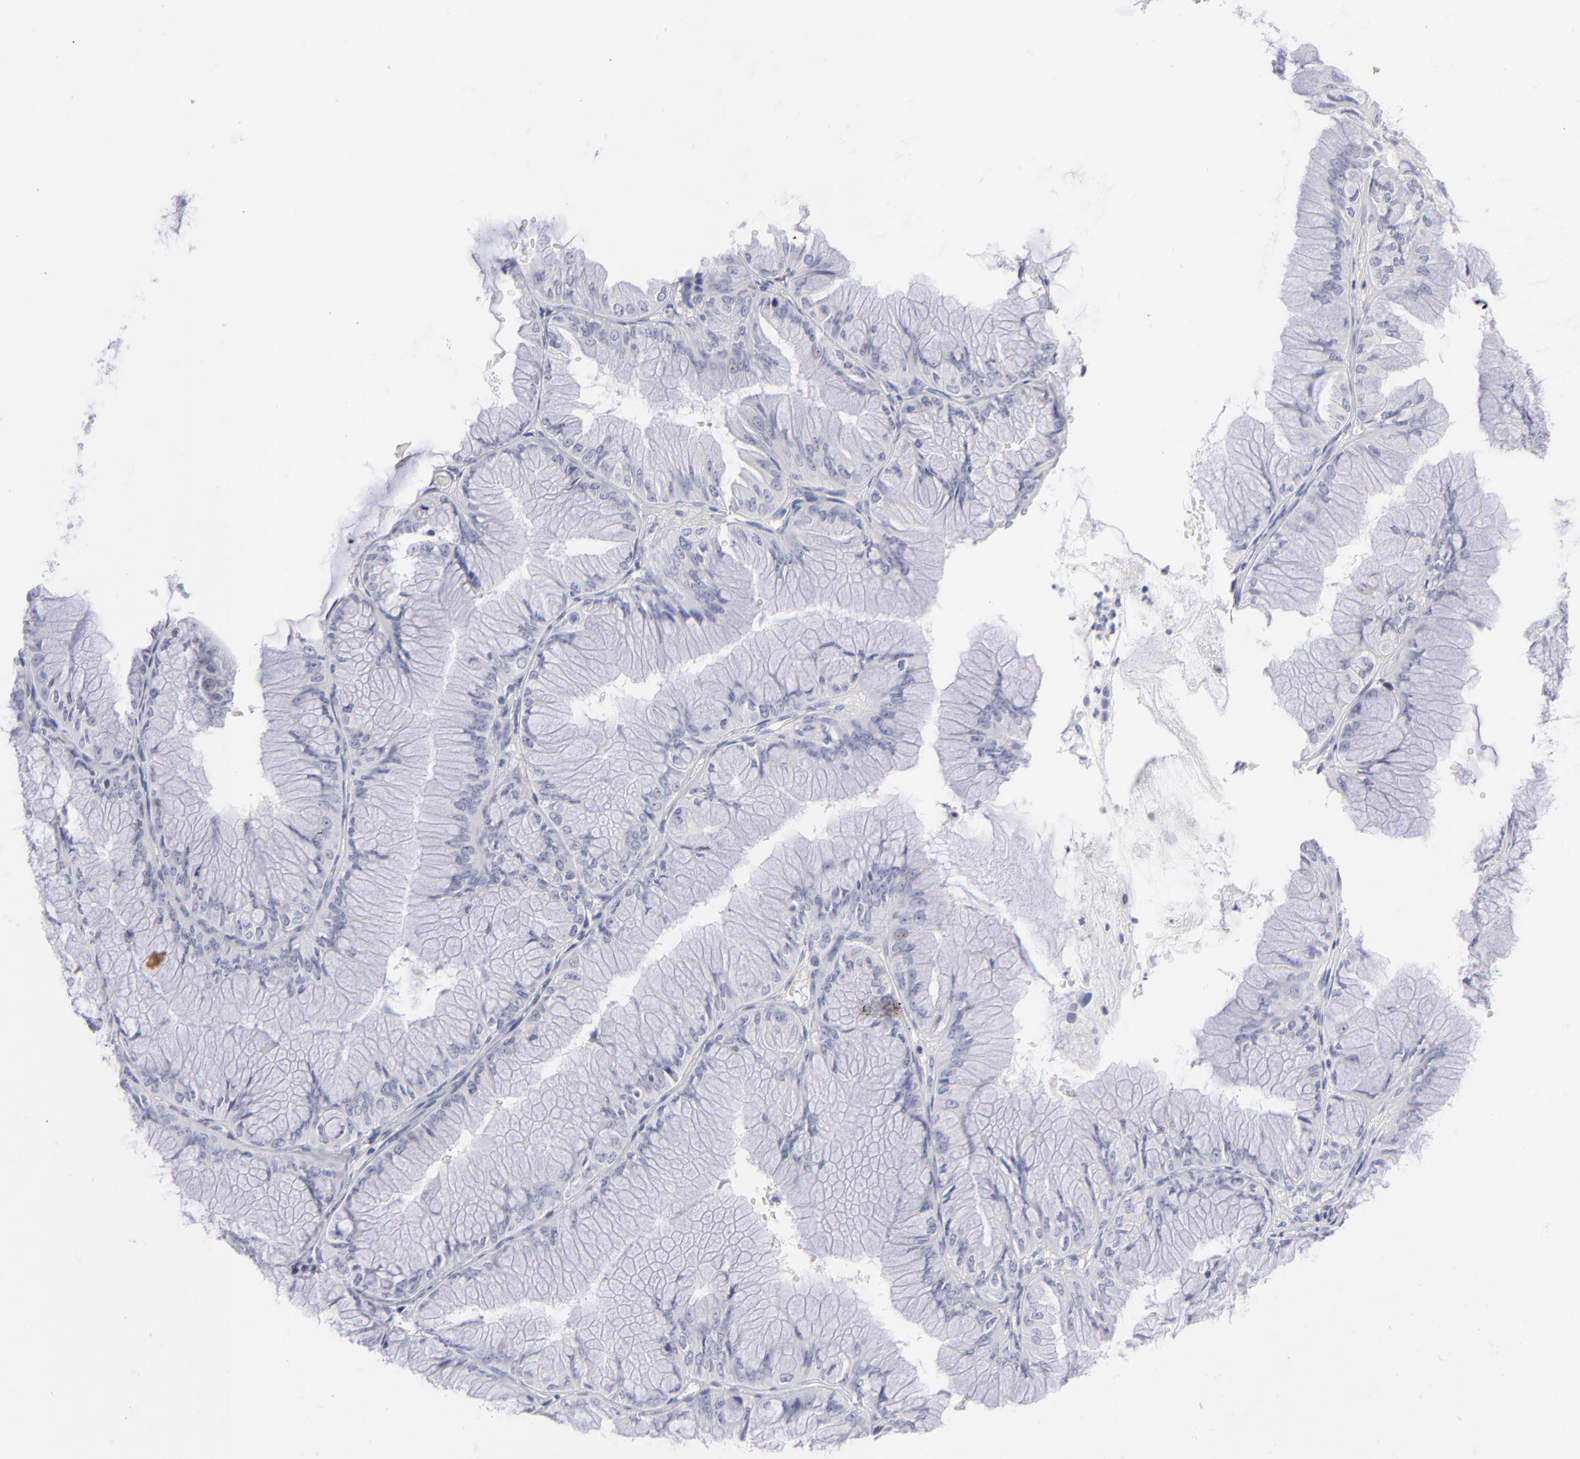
{"staining": {"intensity": "negative", "quantity": "none", "location": "none"}, "tissue": "ovarian cancer", "cell_type": "Tumor cells", "image_type": "cancer", "snomed": [{"axis": "morphology", "description": "Cystadenocarcinoma, mucinous, NOS"}, {"axis": "topography", "description": "Ovary"}], "caption": "A histopathology image of human ovarian cancer is negative for staining in tumor cells.", "gene": "MTHFD2", "patient": {"sex": "female", "age": 63}}